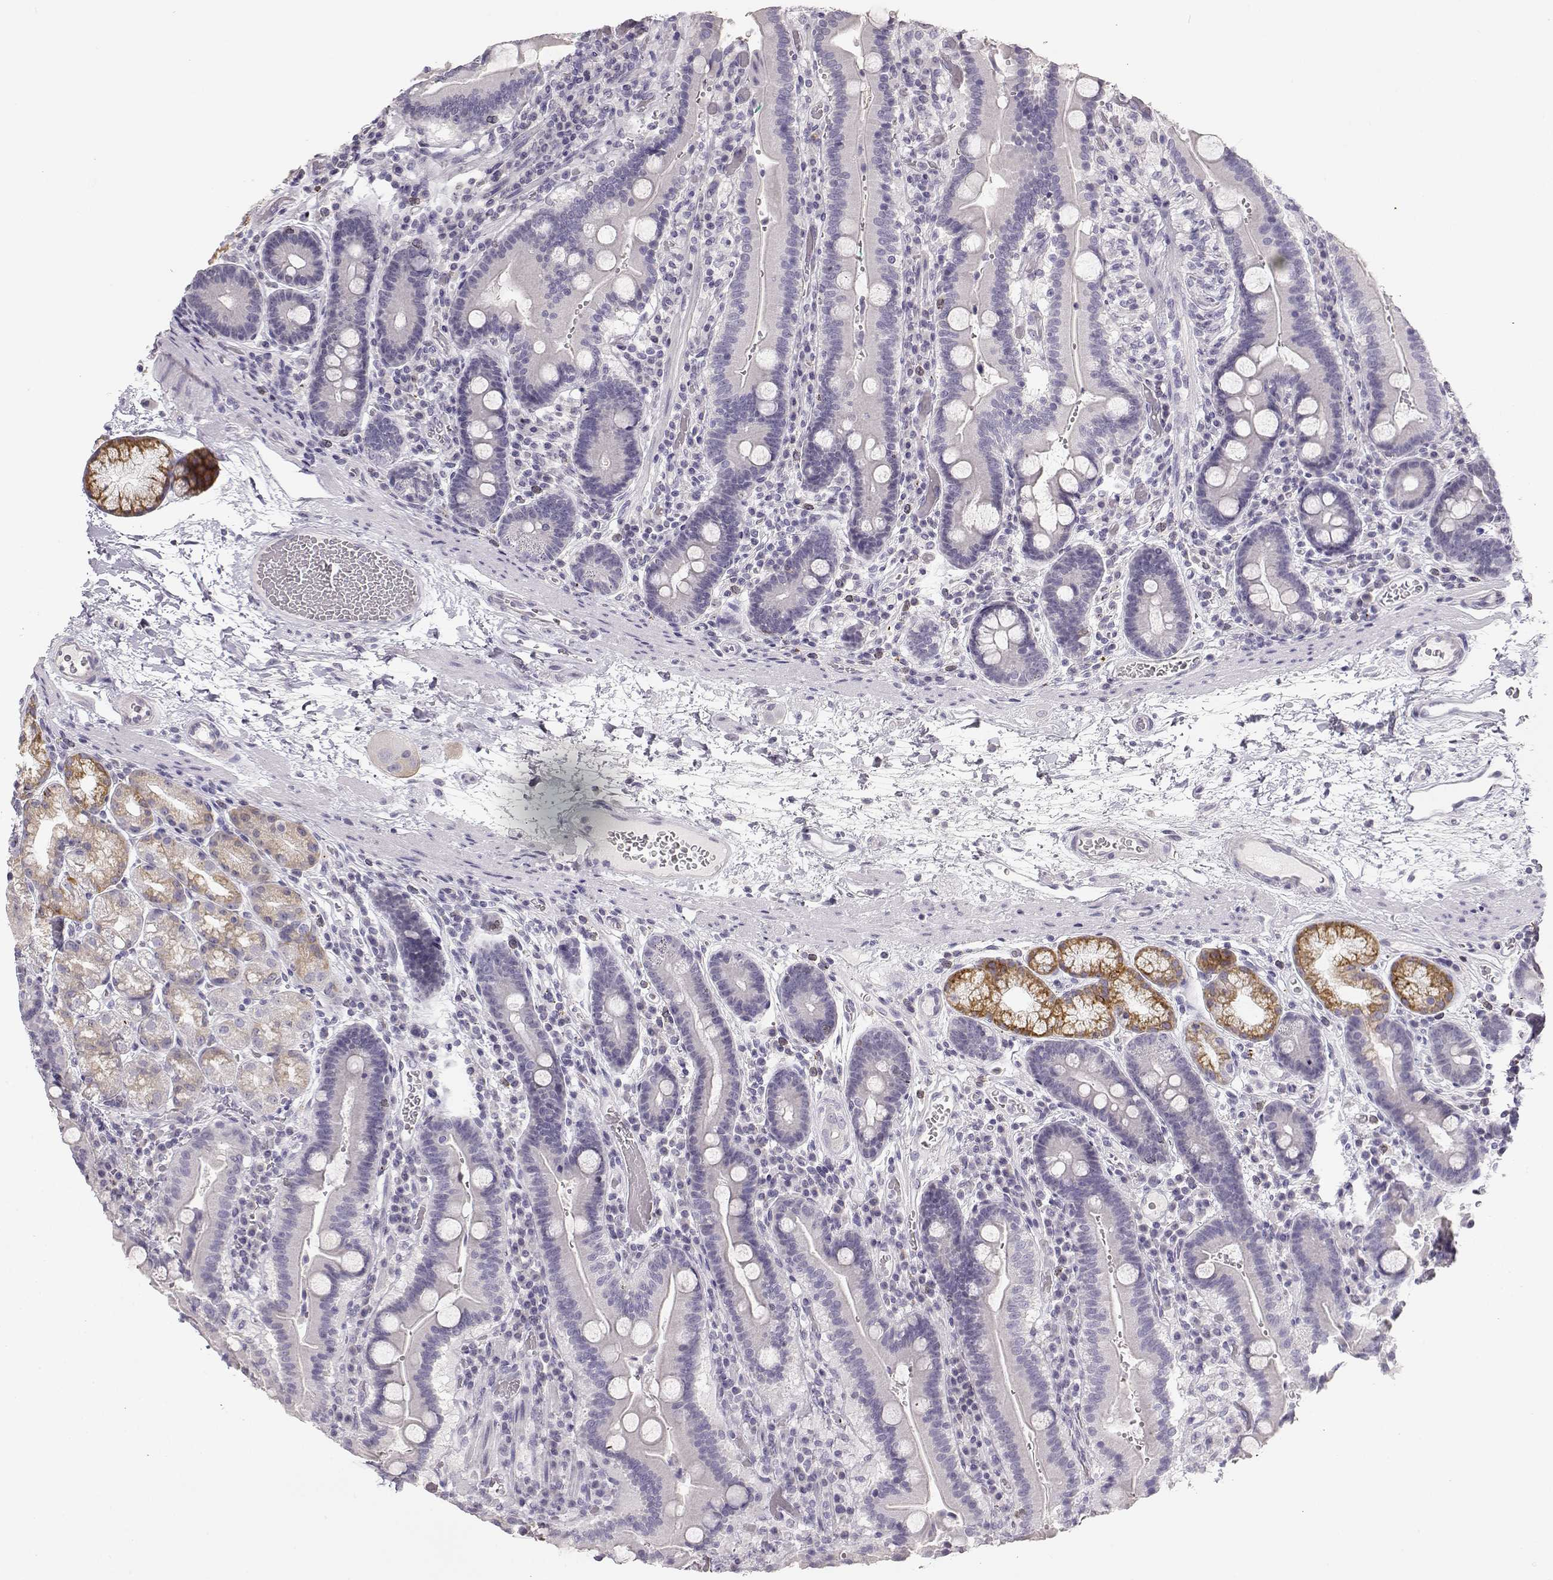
{"staining": {"intensity": "moderate", "quantity": "<25%", "location": "cytoplasmic/membranous"}, "tissue": "duodenum", "cell_type": "Glandular cells", "image_type": "normal", "snomed": [{"axis": "morphology", "description": "Normal tissue, NOS"}, {"axis": "topography", "description": "Duodenum"}], "caption": "A brown stain highlights moderate cytoplasmic/membranous expression of a protein in glandular cells of unremarkable human duodenum. The staining was performed using DAB to visualize the protein expression in brown, while the nuclei were stained in blue with hematoxylin (Magnification: 20x).", "gene": "NUTM1", "patient": {"sex": "female", "age": 62}}